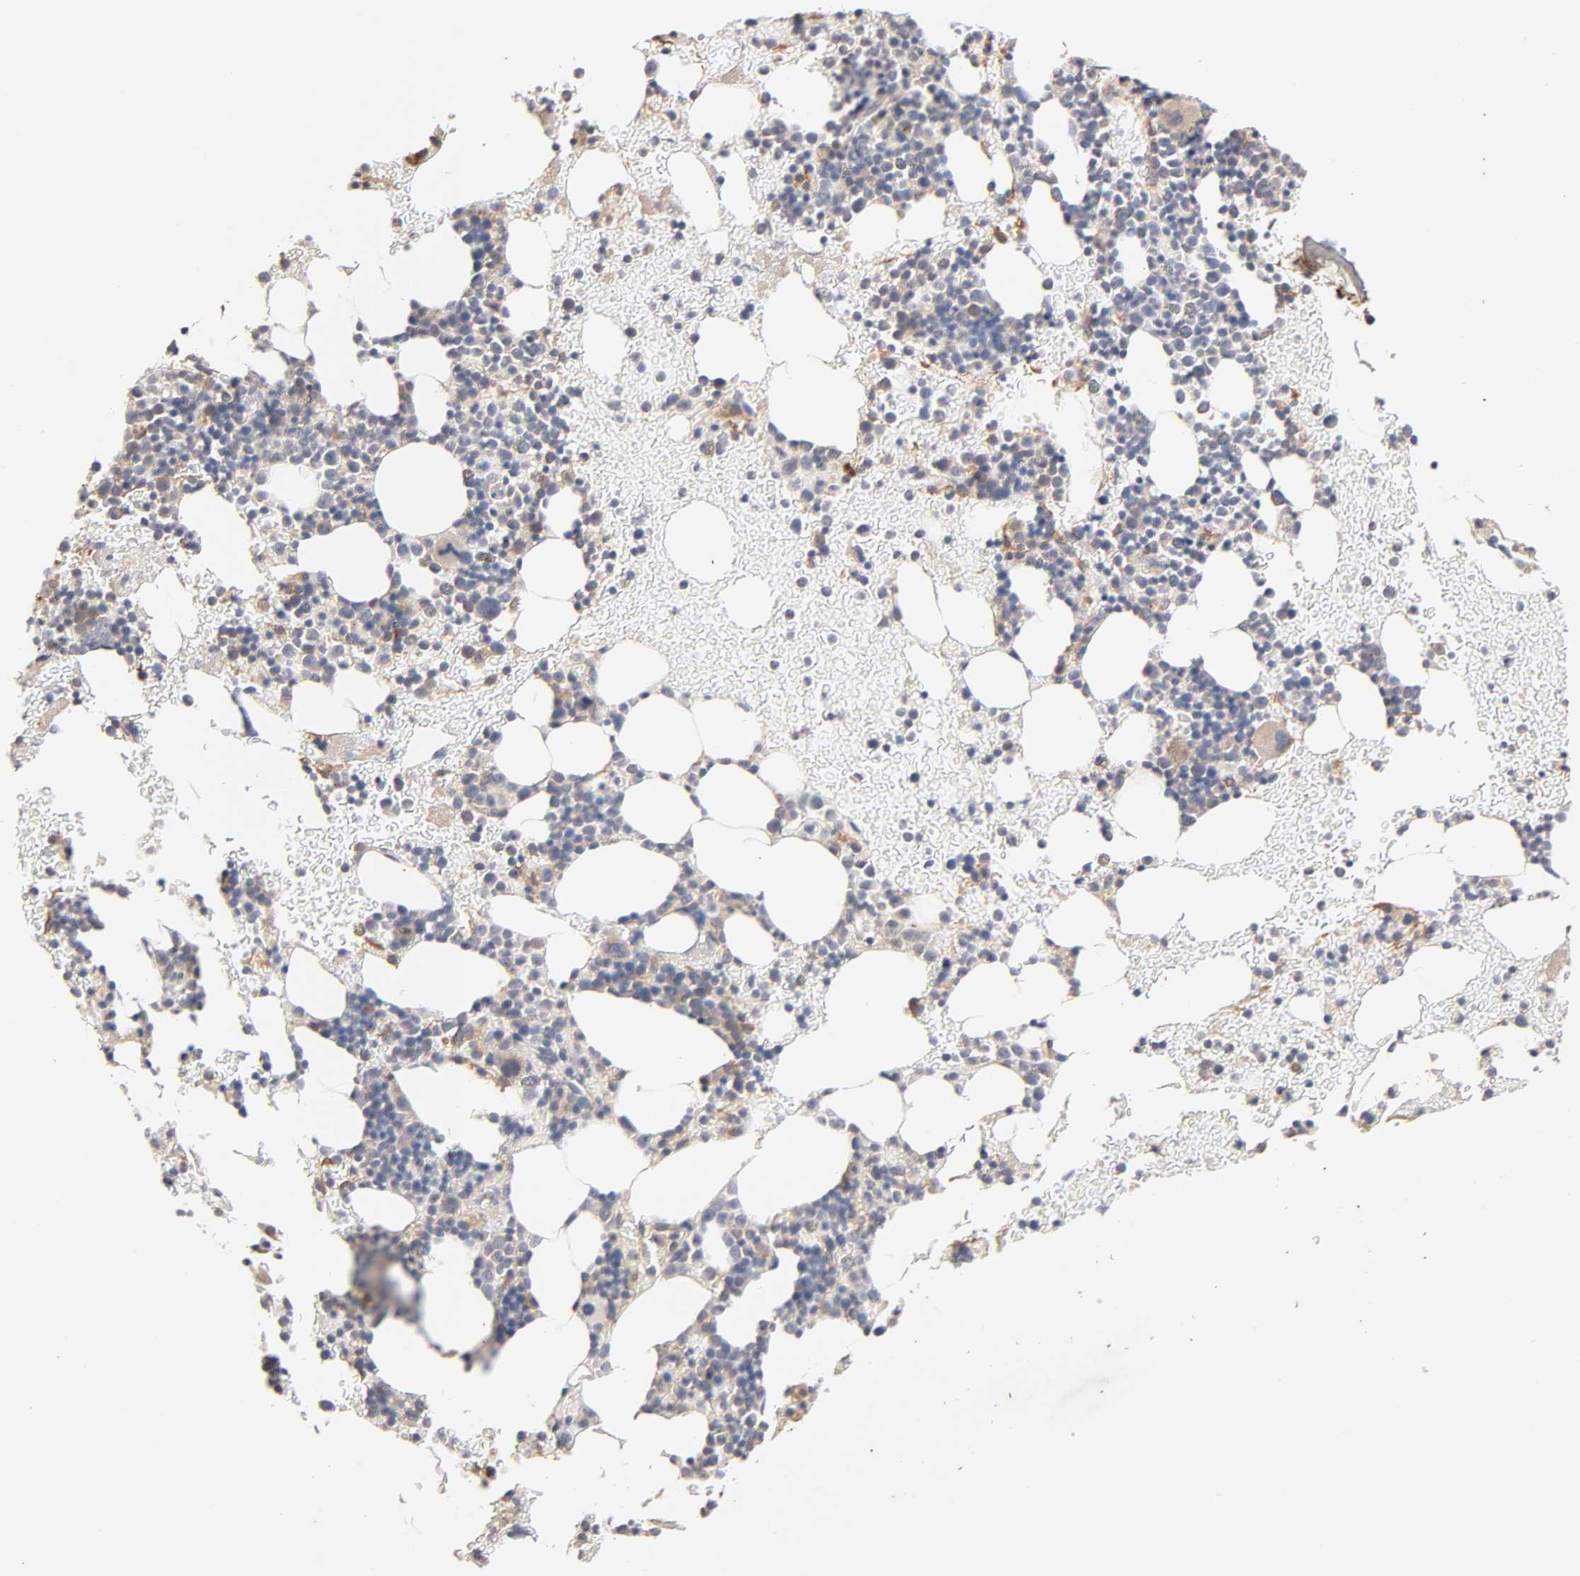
{"staining": {"intensity": "weak", "quantity": "25%-75%", "location": "cytoplasmic/membranous"}, "tissue": "bone marrow", "cell_type": "Hematopoietic cells", "image_type": "normal", "snomed": [{"axis": "morphology", "description": "Normal tissue, NOS"}, {"axis": "topography", "description": "Bone marrow"}], "caption": "IHC of unremarkable human bone marrow exhibits low levels of weak cytoplasmic/membranous expression in approximately 25%-75% of hematopoietic cells.", "gene": "CXADR", "patient": {"sex": "male", "age": 17}}